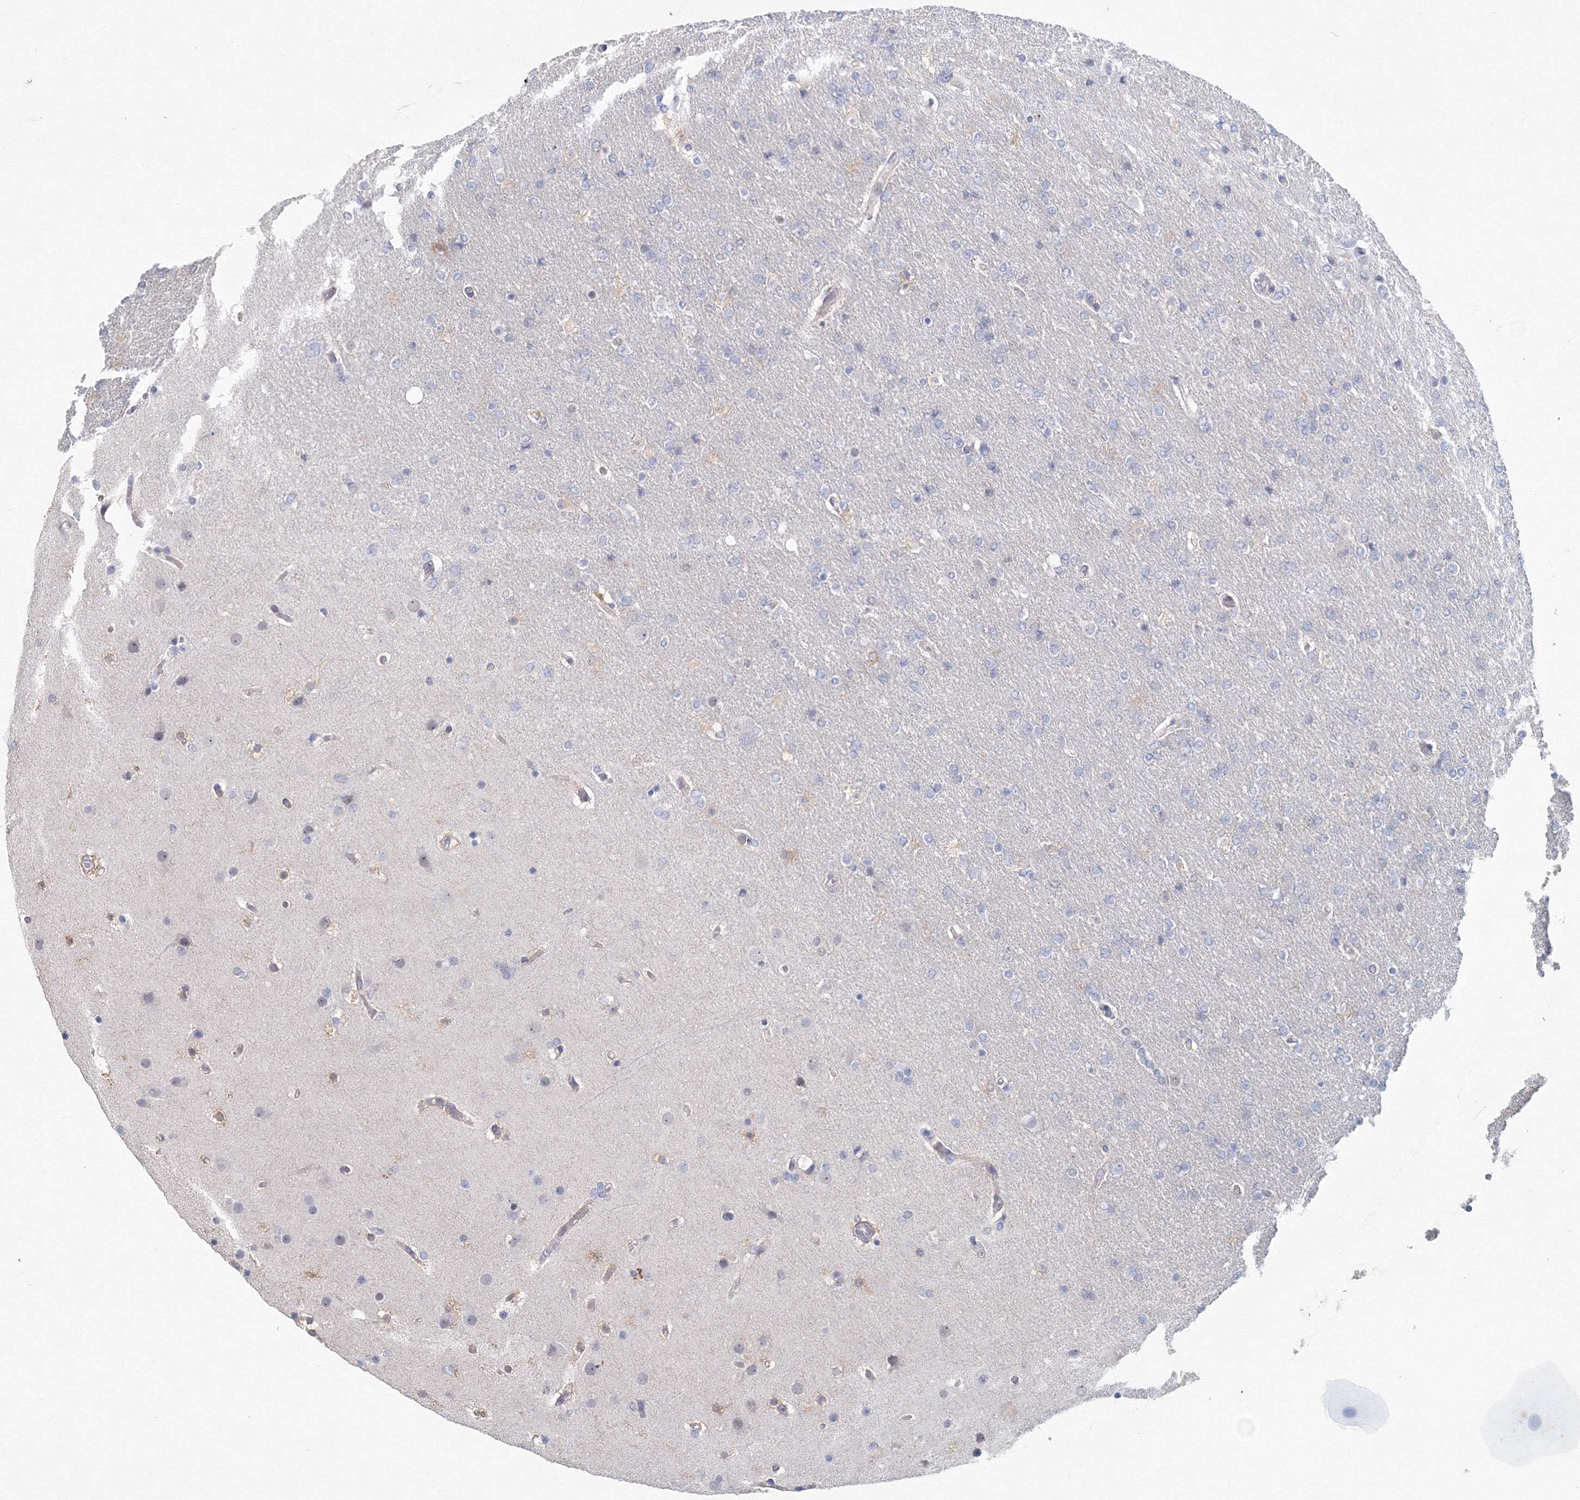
{"staining": {"intensity": "negative", "quantity": "none", "location": "none"}, "tissue": "glioma", "cell_type": "Tumor cells", "image_type": "cancer", "snomed": [{"axis": "morphology", "description": "Glioma, malignant, High grade"}, {"axis": "topography", "description": "Cerebral cortex"}], "caption": "The IHC photomicrograph has no significant expression in tumor cells of malignant glioma (high-grade) tissue.", "gene": "SLC7A7", "patient": {"sex": "female", "age": 36}}